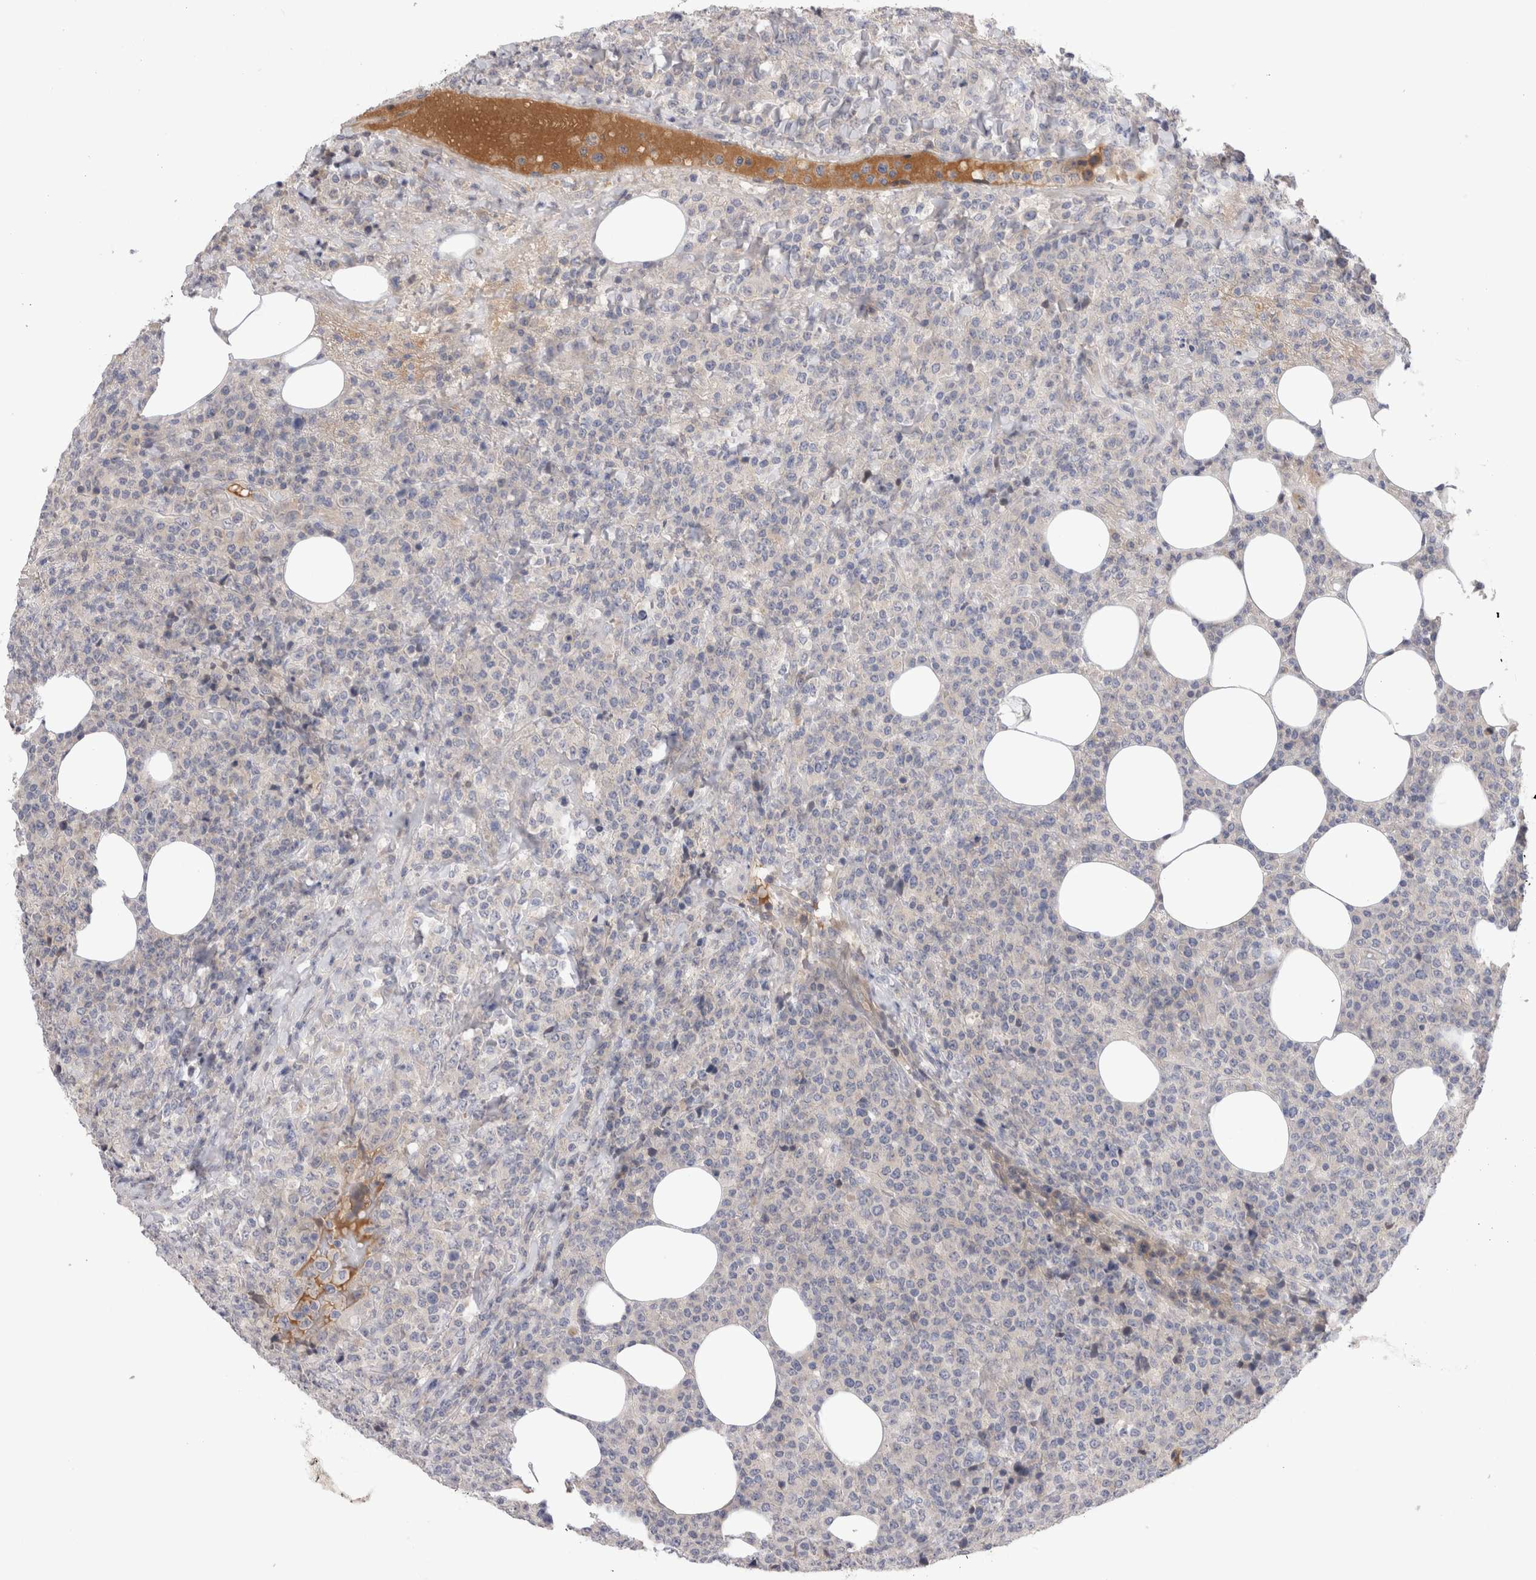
{"staining": {"intensity": "negative", "quantity": "none", "location": "none"}, "tissue": "lymphoma", "cell_type": "Tumor cells", "image_type": "cancer", "snomed": [{"axis": "morphology", "description": "Malignant lymphoma, non-Hodgkin's type, High grade"}, {"axis": "topography", "description": "Lymph node"}], "caption": "Lymphoma stained for a protein using IHC demonstrates no positivity tumor cells.", "gene": "CRYBG1", "patient": {"sex": "male", "age": 13}}